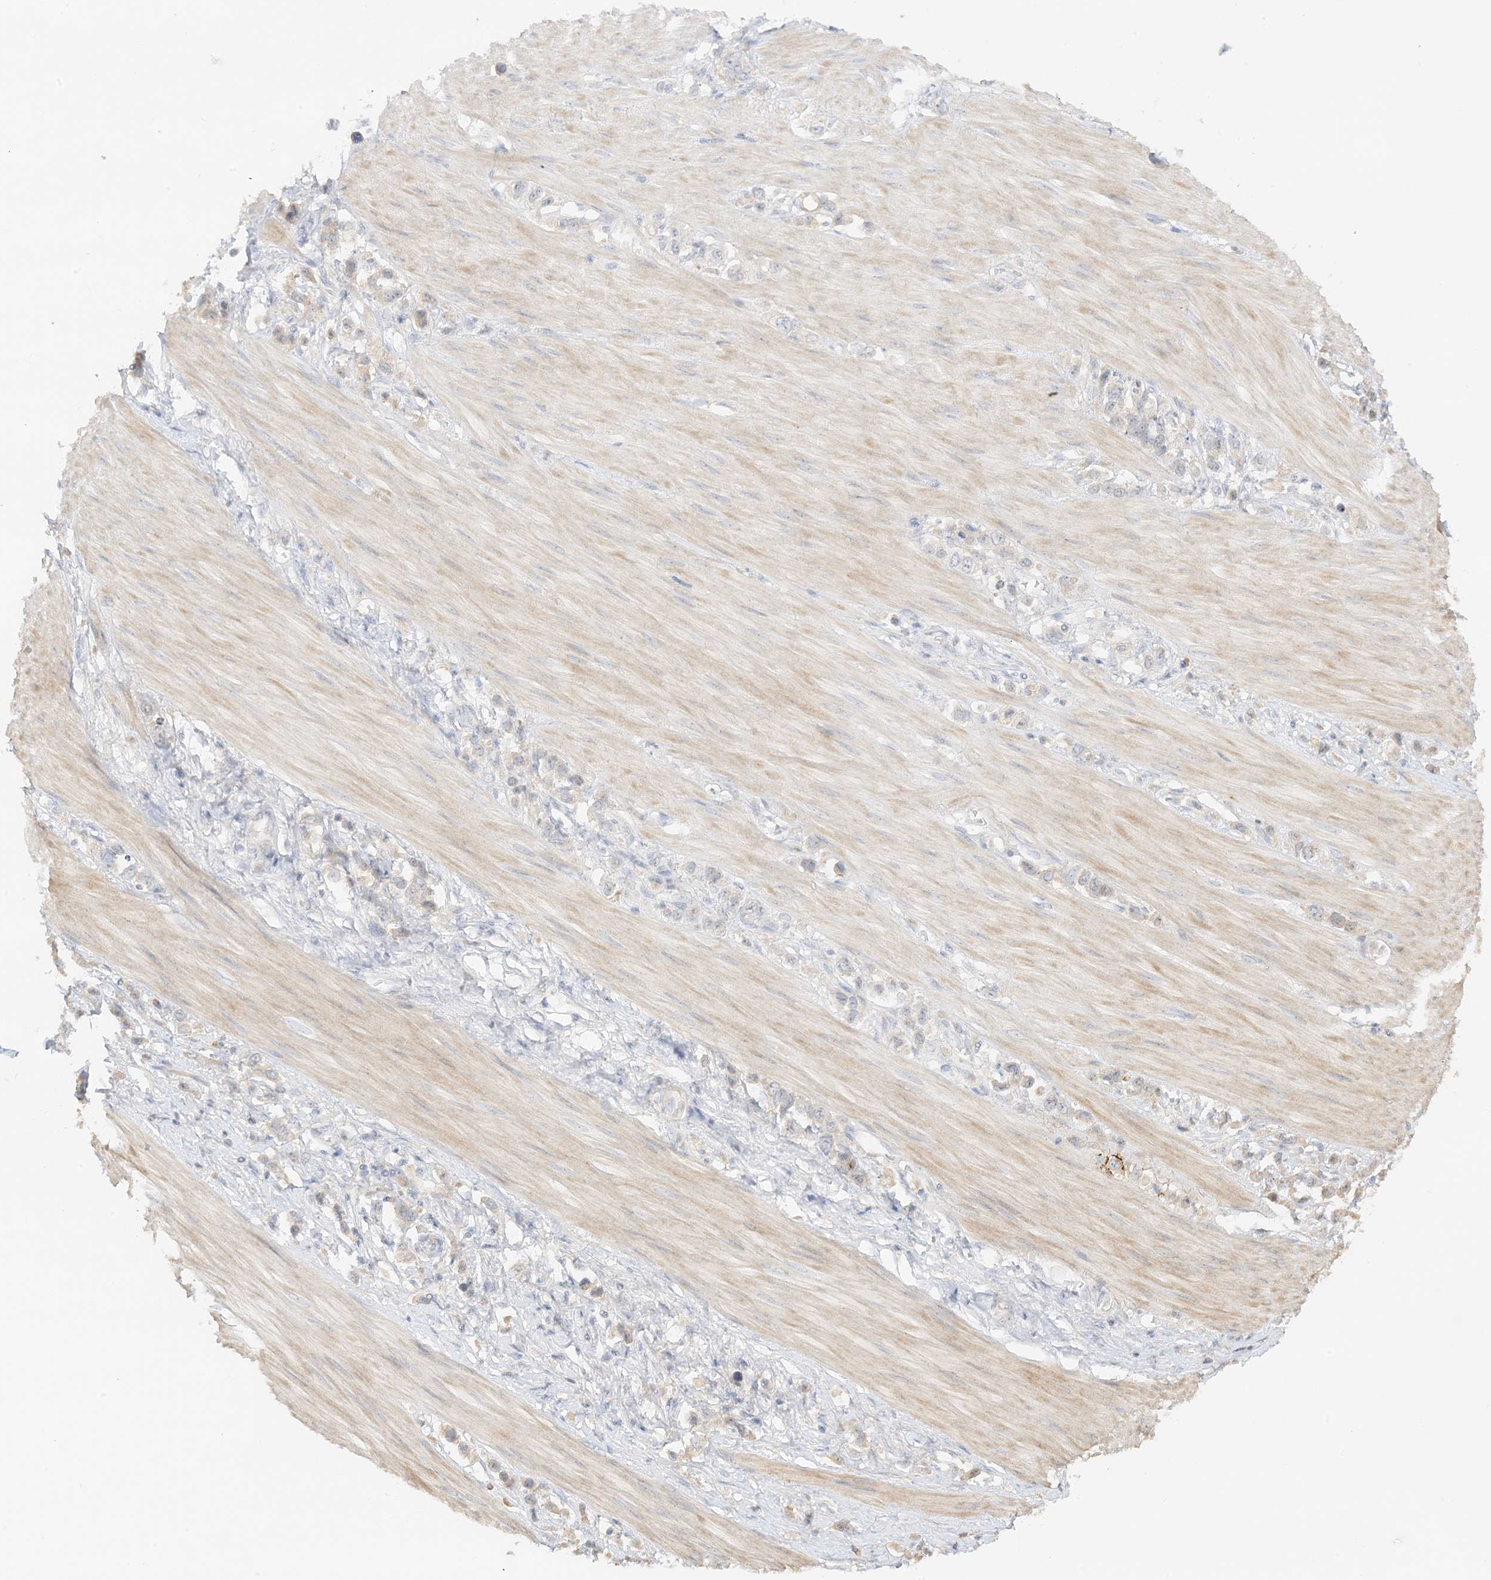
{"staining": {"intensity": "negative", "quantity": "none", "location": "none"}, "tissue": "stomach cancer", "cell_type": "Tumor cells", "image_type": "cancer", "snomed": [{"axis": "morphology", "description": "Adenocarcinoma, NOS"}, {"axis": "topography", "description": "Stomach"}], "caption": "Immunohistochemical staining of human stomach cancer demonstrates no significant expression in tumor cells. Nuclei are stained in blue.", "gene": "ETAA1", "patient": {"sex": "female", "age": 65}}